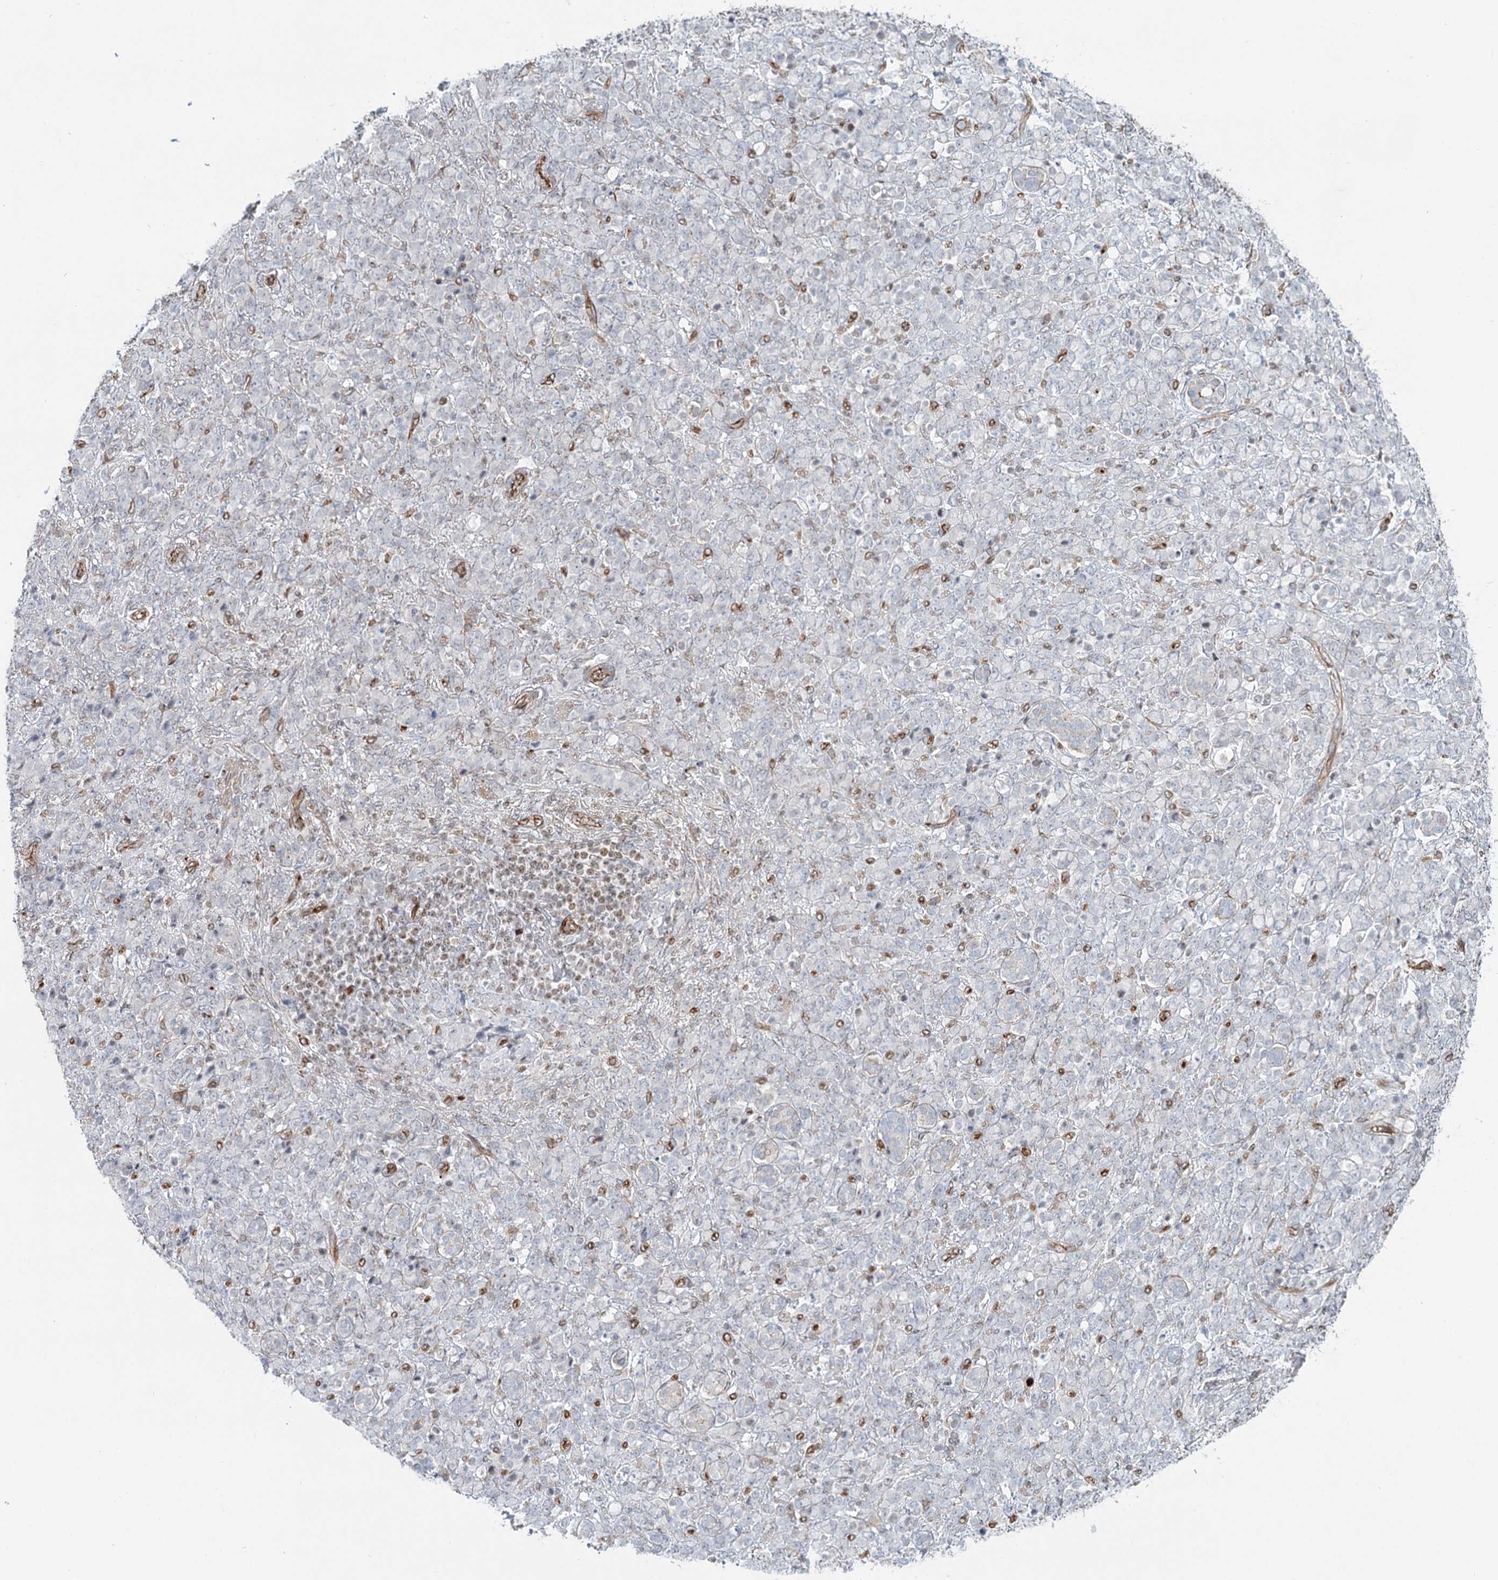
{"staining": {"intensity": "negative", "quantity": "none", "location": "none"}, "tissue": "stomach cancer", "cell_type": "Tumor cells", "image_type": "cancer", "snomed": [{"axis": "morphology", "description": "Adenocarcinoma, NOS"}, {"axis": "topography", "description": "Stomach"}], "caption": "The immunohistochemistry photomicrograph has no significant expression in tumor cells of stomach cancer (adenocarcinoma) tissue.", "gene": "ZFYVE28", "patient": {"sex": "female", "age": 79}}